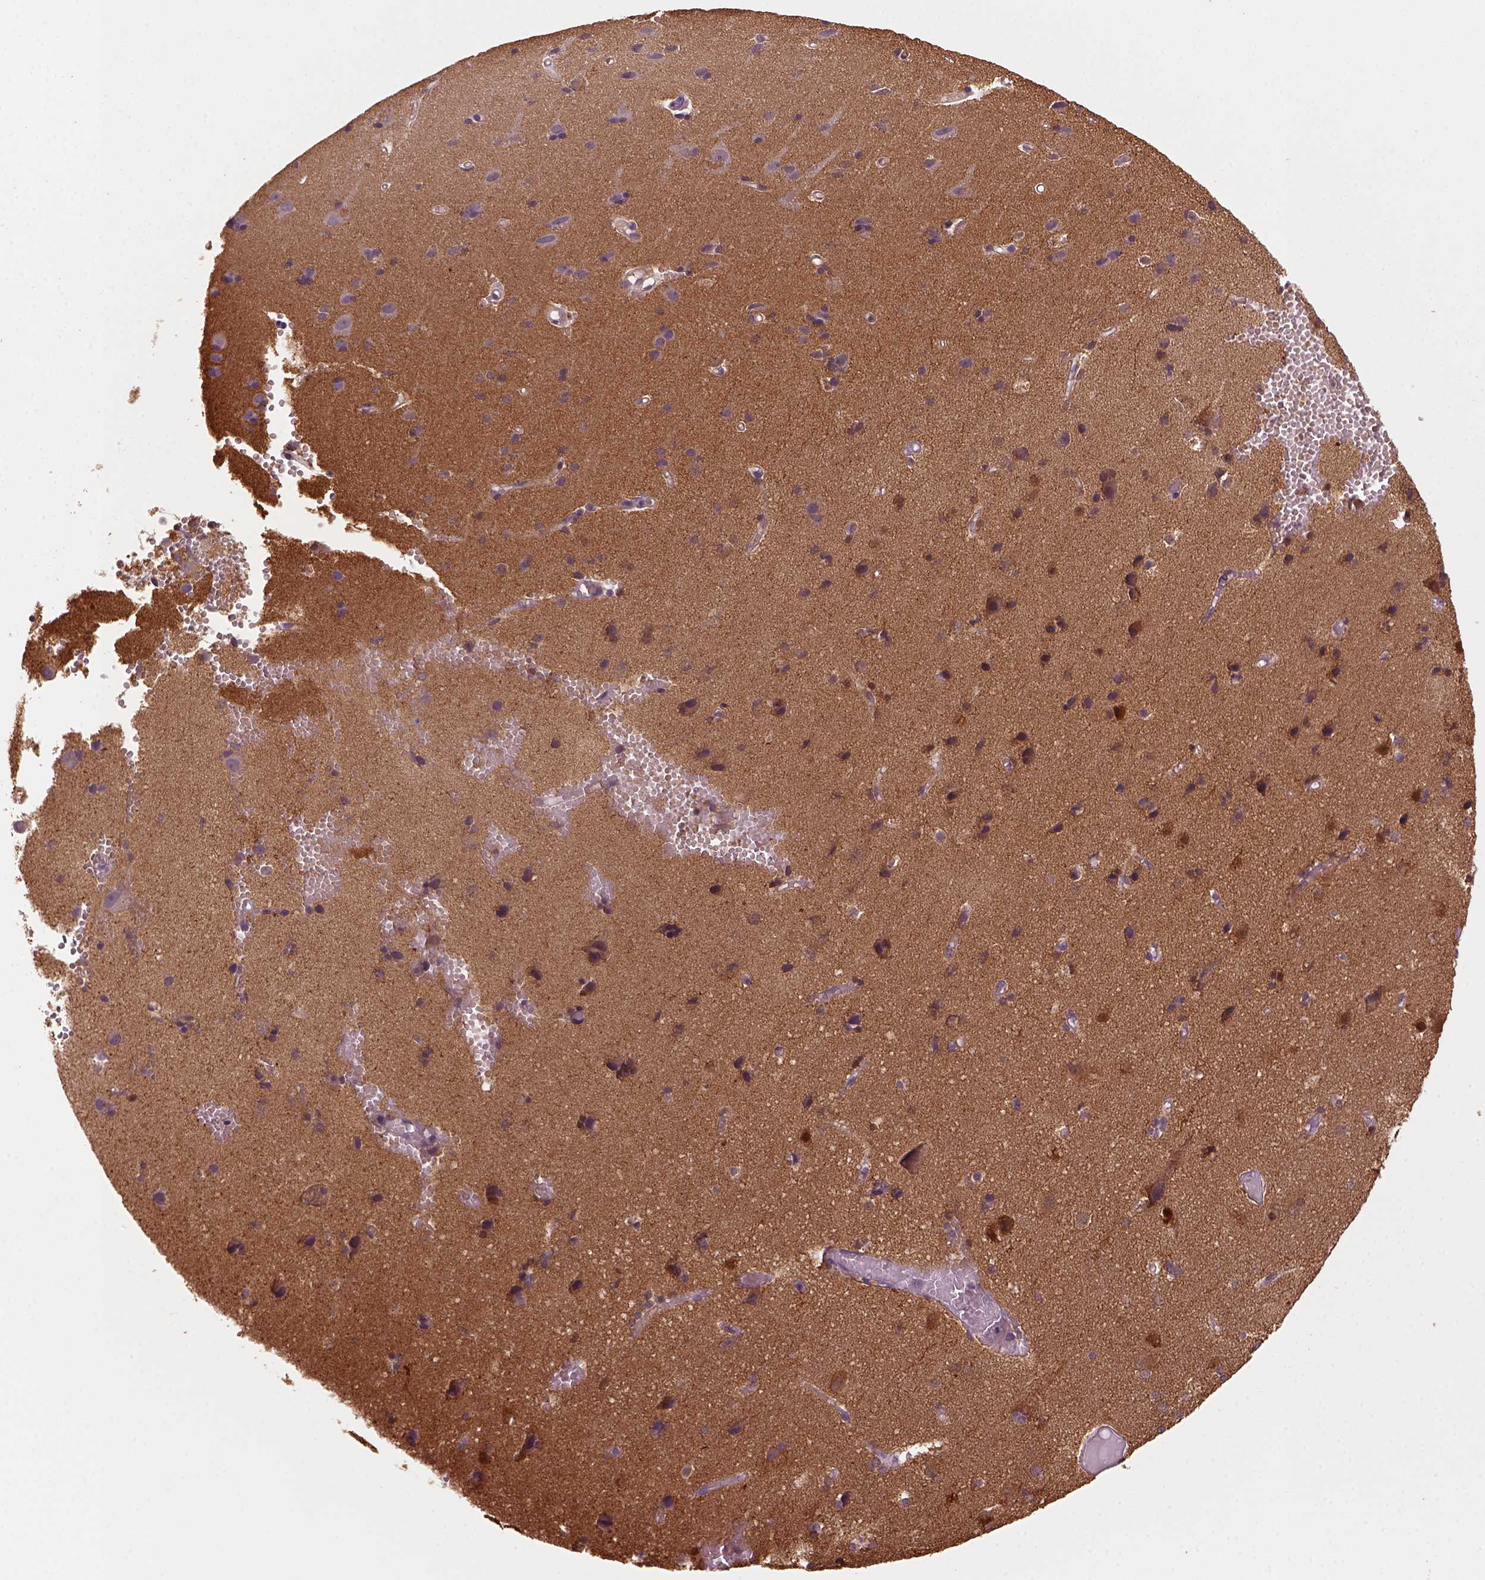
{"staining": {"intensity": "moderate", "quantity": ">75%", "location": "nuclear"}, "tissue": "cerebral cortex", "cell_type": "Endothelial cells", "image_type": "normal", "snomed": [{"axis": "morphology", "description": "Normal tissue, NOS"}, {"axis": "morphology", "description": "Glioma, malignant, High grade"}, {"axis": "topography", "description": "Cerebral cortex"}], "caption": "About >75% of endothelial cells in normal human cerebral cortex exhibit moderate nuclear protein expression as visualized by brown immunohistochemical staining.", "gene": "GOT1", "patient": {"sex": "male", "age": 71}}